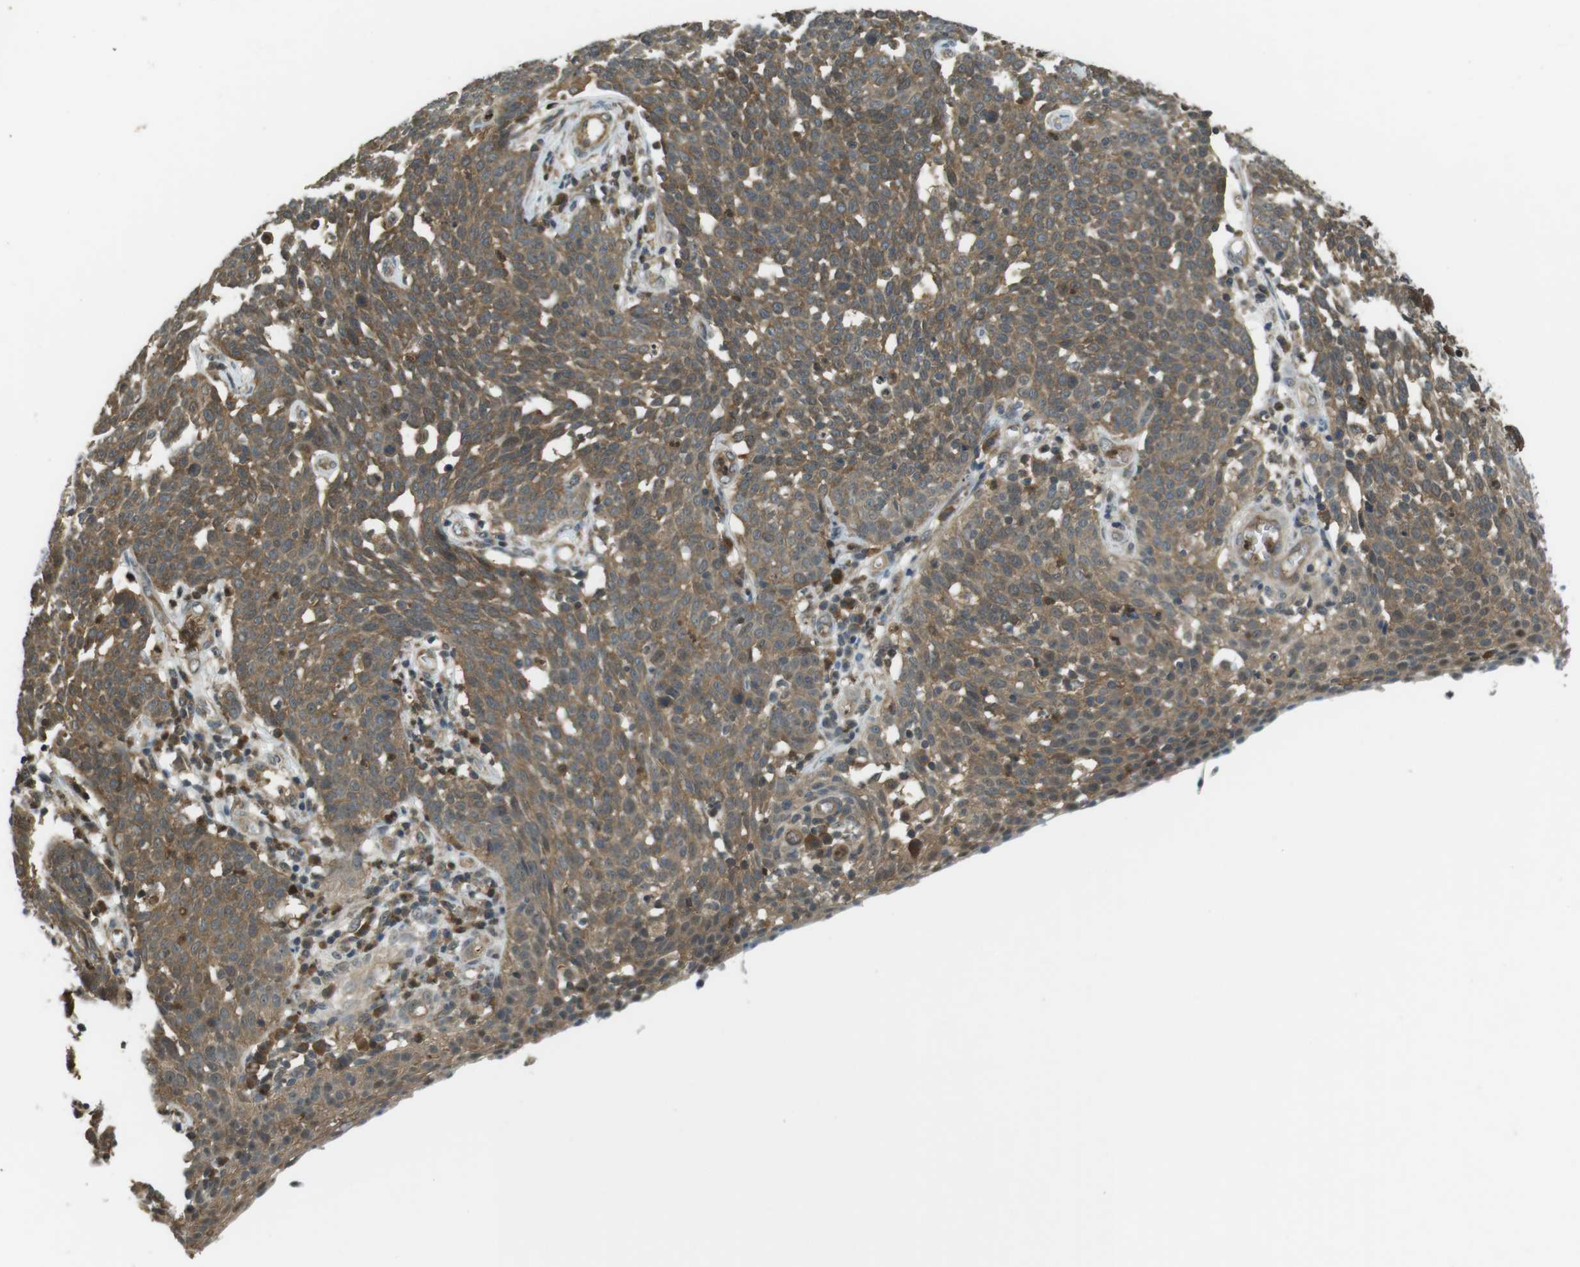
{"staining": {"intensity": "moderate", "quantity": ">75%", "location": "cytoplasmic/membranous"}, "tissue": "cervical cancer", "cell_type": "Tumor cells", "image_type": "cancer", "snomed": [{"axis": "morphology", "description": "Squamous cell carcinoma, NOS"}, {"axis": "topography", "description": "Cervix"}], "caption": "This photomicrograph exhibits immunohistochemistry (IHC) staining of human cervical cancer, with medium moderate cytoplasmic/membranous expression in about >75% of tumor cells.", "gene": "LRRC3B", "patient": {"sex": "female", "age": 34}}